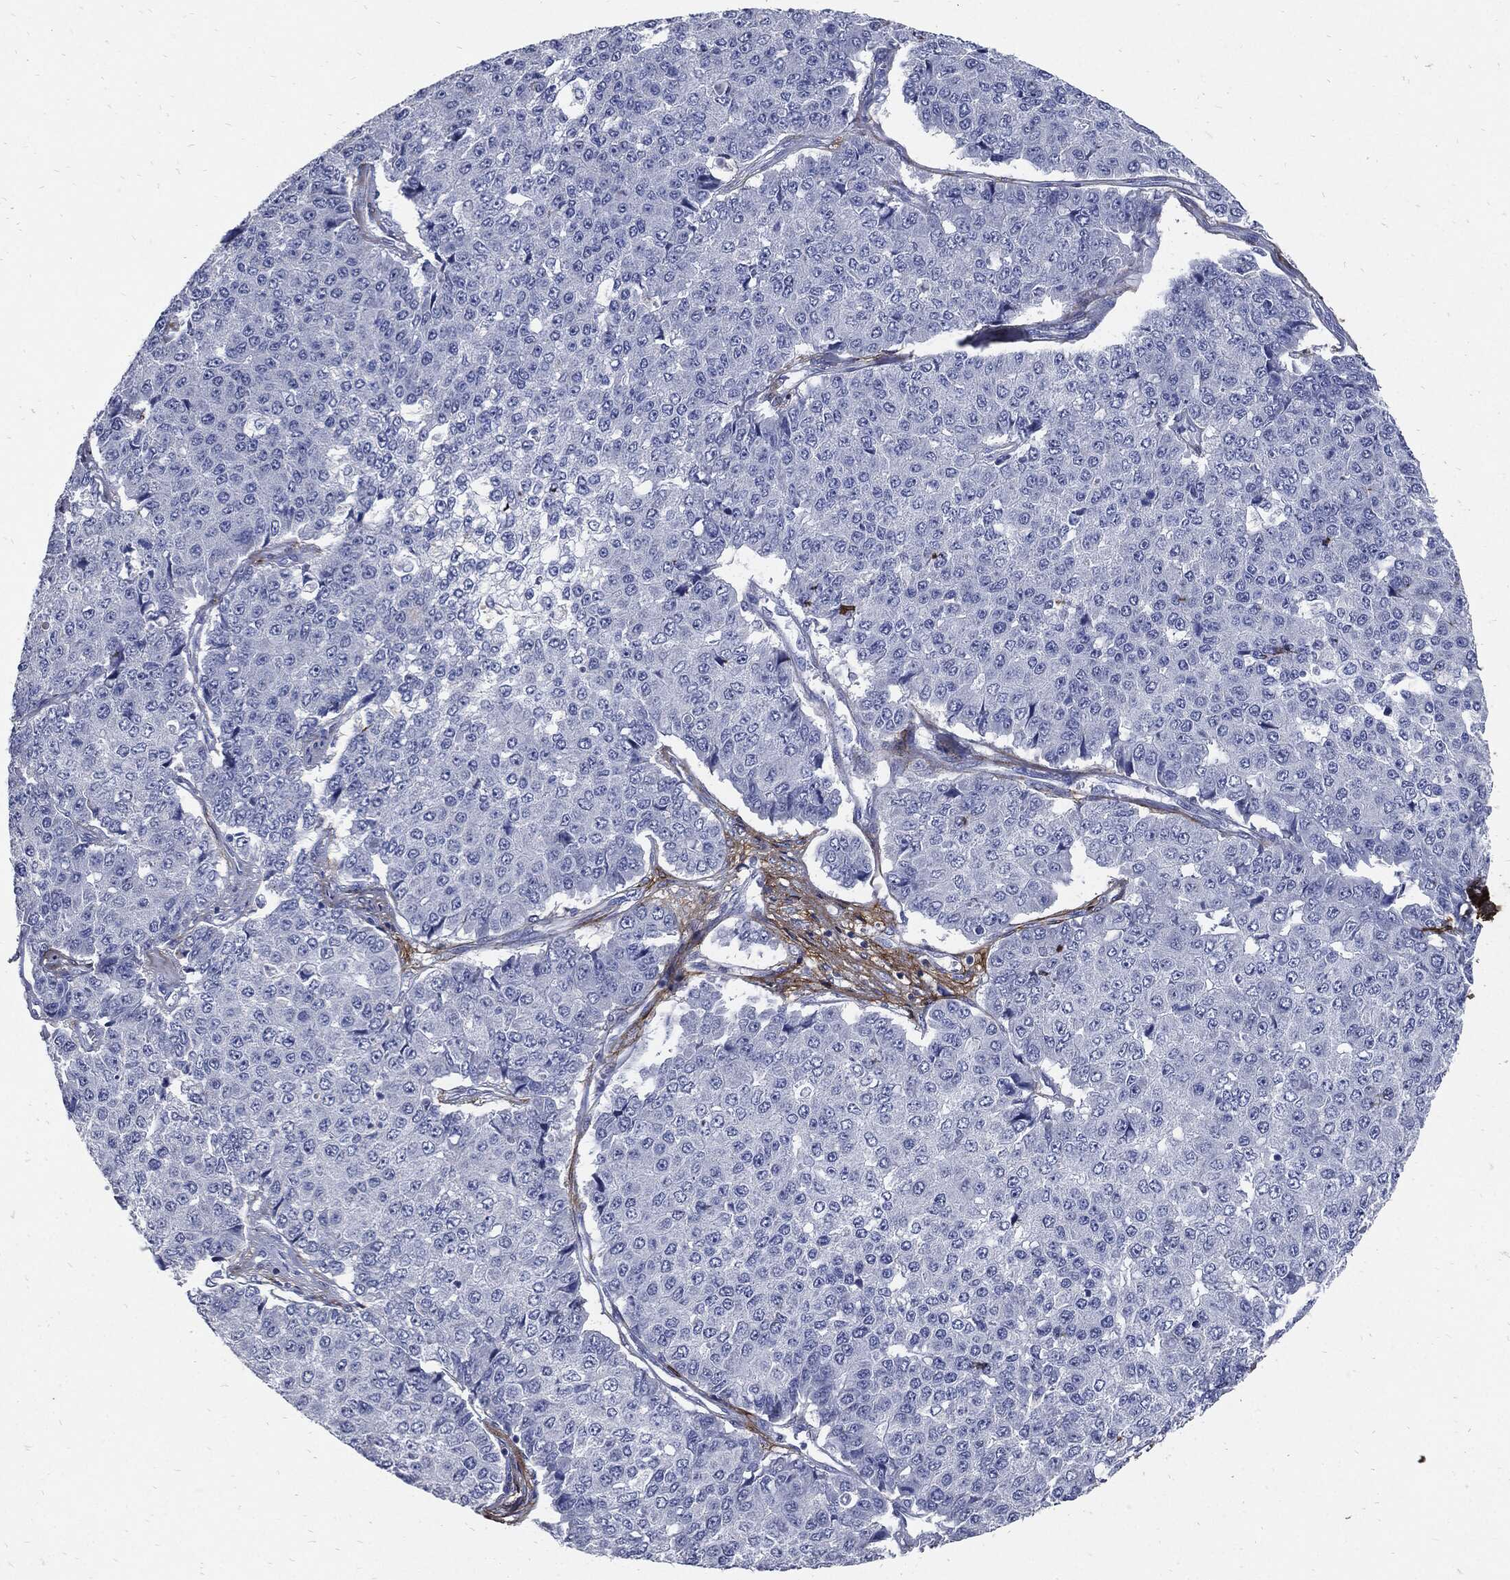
{"staining": {"intensity": "negative", "quantity": "none", "location": "none"}, "tissue": "pancreatic cancer", "cell_type": "Tumor cells", "image_type": "cancer", "snomed": [{"axis": "morphology", "description": "Normal tissue, NOS"}, {"axis": "morphology", "description": "Adenocarcinoma, NOS"}, {"axis": "topography", "description": "Pancreas"}, {"axis": "topography", "description": "Duodenum"}], "caption": "The photomicrograph shows no significant positivity in tumor cells of pancreatic adenocarcinoma. Brightfield microscopy of IHC stained with DAB (3,3'-diaminobenzidine) (brown) and hematoxylin (blue), captured at high magnification.", "gene": "FBN1", "patient": {"sex": "male", "age": 50}}